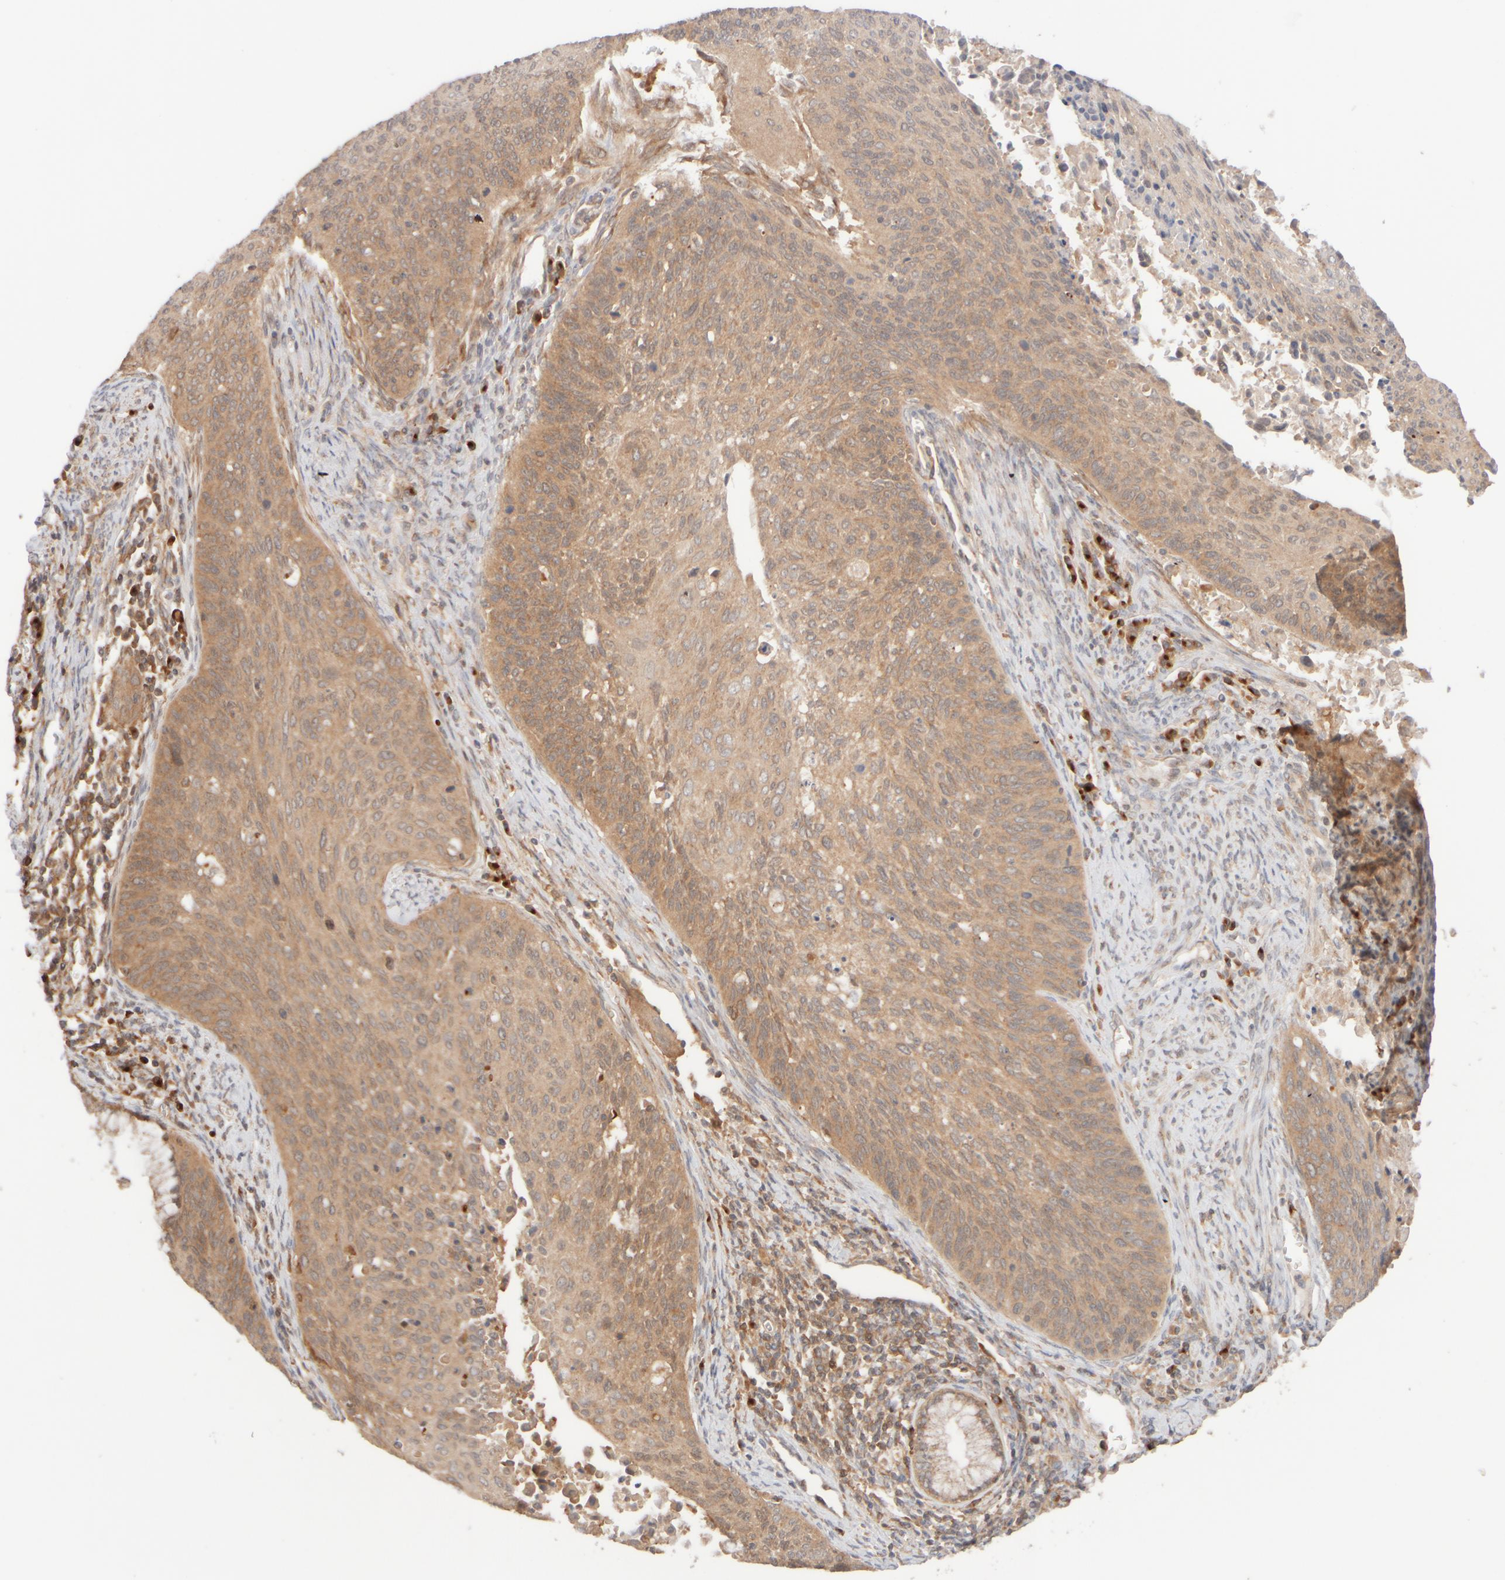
{"staining": {"intensity": "weak", "quantity": ">75%", "location": "cytoplasmic/membranous"}, "tissue": "cervical cancer", "cell_type": "Tumor cells", "image_type": "cancer", "snomed": [{"axis": "morphology", "description": "Squamous cell carcinoma, NOS"}, {"axis": "topography", "description": "Cervix"}], "caption": "Immunohistochemical staining of human cervical squamous cell carcinoma shows weak cytoplasmic/membranous protein positivity in approximately >75% of tumor cells. Nuclei are stained in blue.", "gene": "RABEP1", "patient": {"sex": "female", "age": 55}}